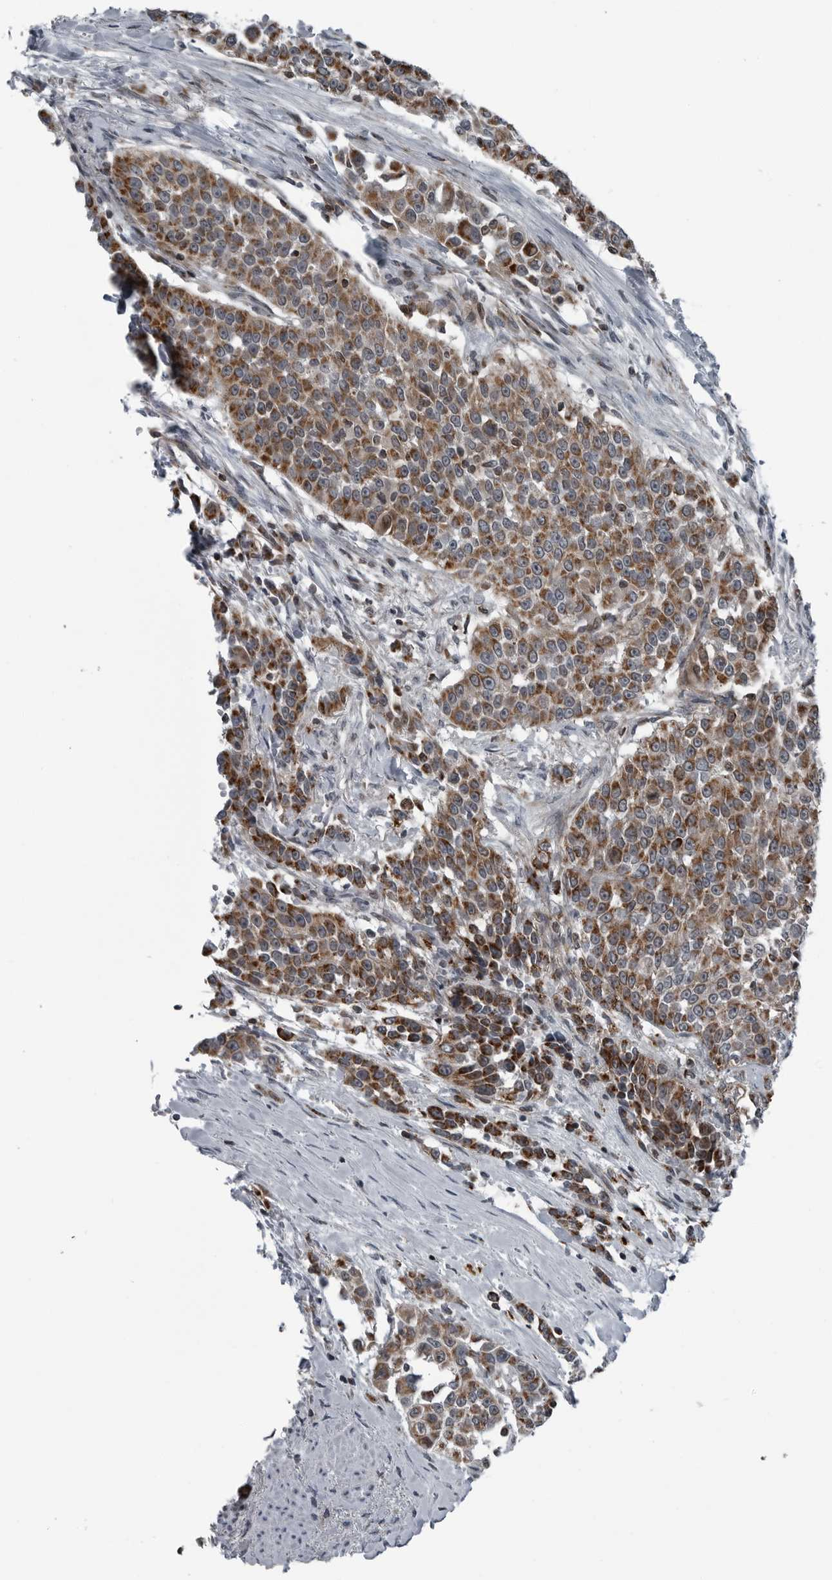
{"staining": {"intensity": "moderate", "quantity": ">75%", "location": "cytoplasmic/membranous"}, "tissue": "urothelial cancer", "cell_type": "Tumor cells", "image_type": "cancer", "snomed": [{"axis": "morphology", "description": "Urothelial carcinoma, High grade"}, {"axis": "topography", "description": "Urinary bladder"}], "caption": "Immunohistochemistry (IHC) photomicrograph of neoplastic tissue: urothelial cancer stained using immunohistochemistry (IHC) exhibits medium levels of moderate protein expression localized specifically in the cytoplasmic/membranous of tumor cells, appearing as a cytoplasmic/membranous brown color.", "gene": "GAK", "patient": {"sex": "female", "age": 80}}